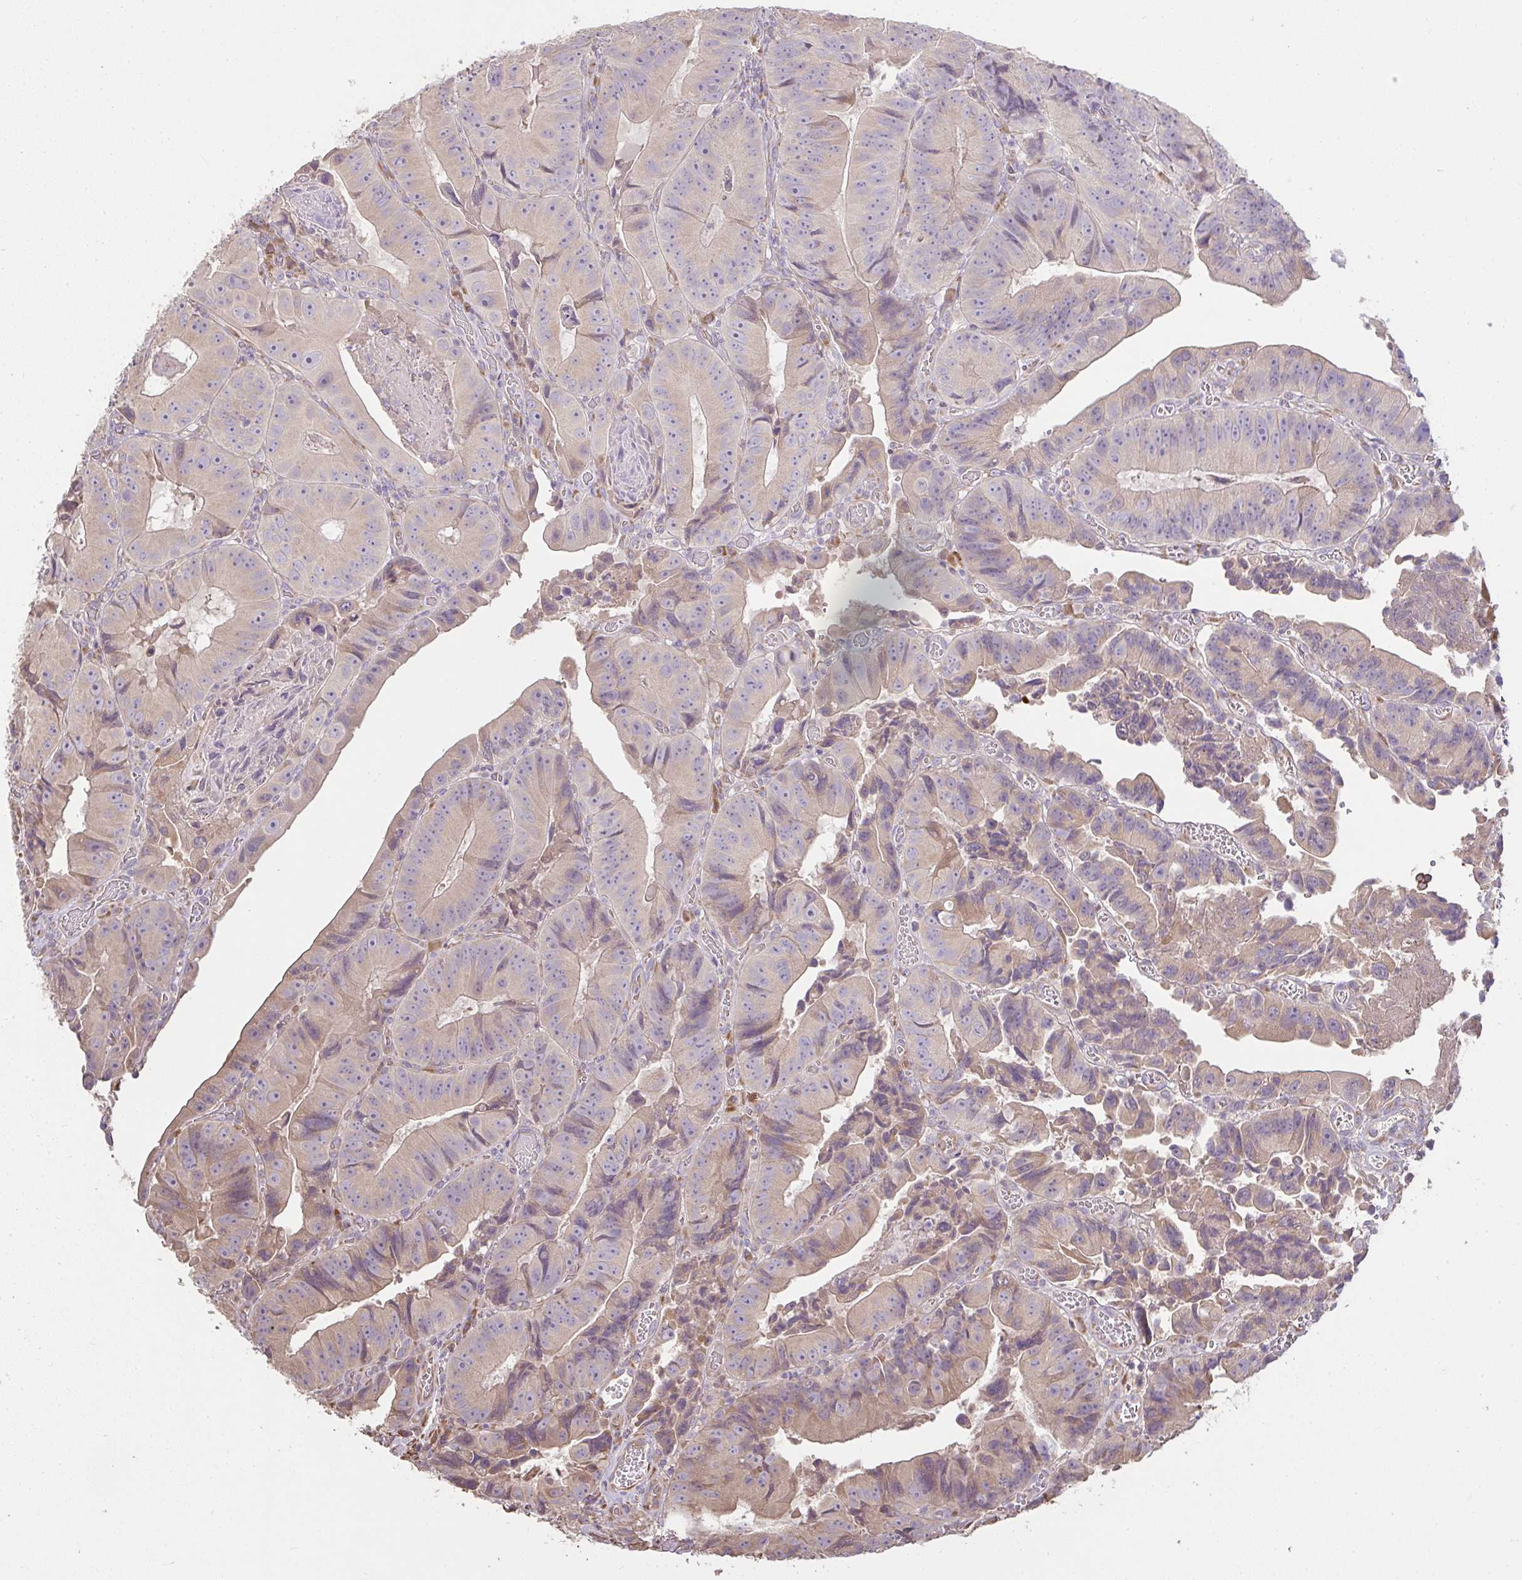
{"staining": {"intensity": "moderate", "quantity": "<25%", "location": "cytoplasmic/membranous"}, "tissue": "colorectal cancer", "cell_type": "Tumor cells", "image_type": "cancer", "snomed": [{"axis": "morphology", "description": "Adenocarcinoma, NOS"}, {"axis": "topography", "description": "Colon"}], "caption": "Moderate cytoplasmic/membranous expression for a protein is appreciated in about <25% of tumor cells of colorectal cancer (adenocarcinoma) using IHC.", "gene": "BRINP3", "patient": {"sex": "female", "age": 86}}